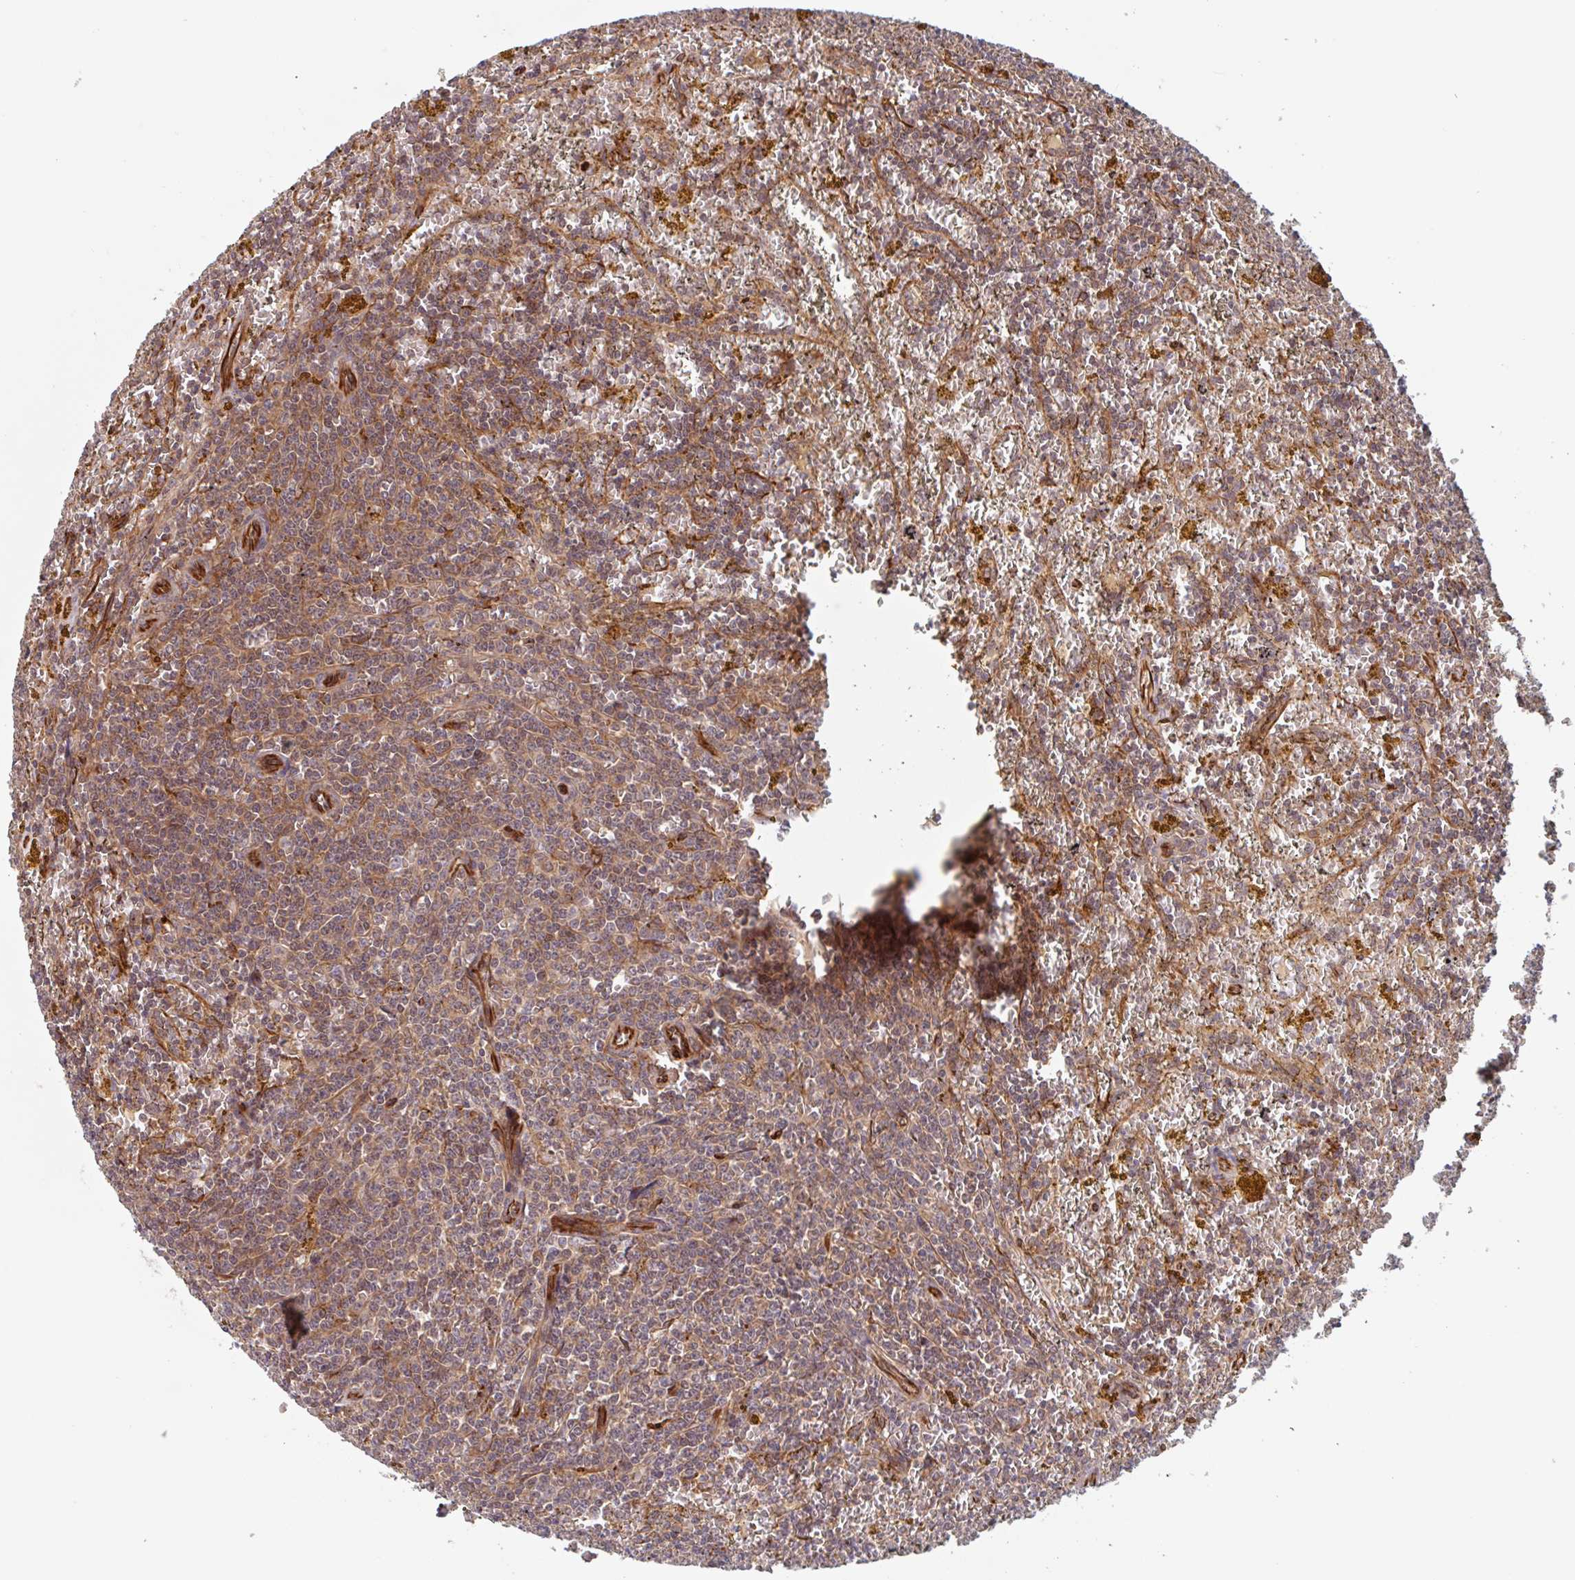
{"staining": {"intensity": "moderate", "quantity": "25%-75%", "location": "cytoplasmic/membranous"}, "tissue": "lymphoma", "cell_type": "Tumor cells", "image_type": "cancer", "snomed": [{"axis": "morphology", "description": "Malignant lymphoma, non-Hodgkin's type, Low grade"}, {"axis": "topography", "description": "Spleen"}, {"axis": "topography", "description": "Lymph node"}], "caption": "Moderate cytoplasmic/membranous protein staining is identified in about 25%-75% of tumor cells in malignant lymphoma, non-Hodgkin's type (low-grade).", "gene": "NUB1", "patient": {"sex": "female", "age": 66}}